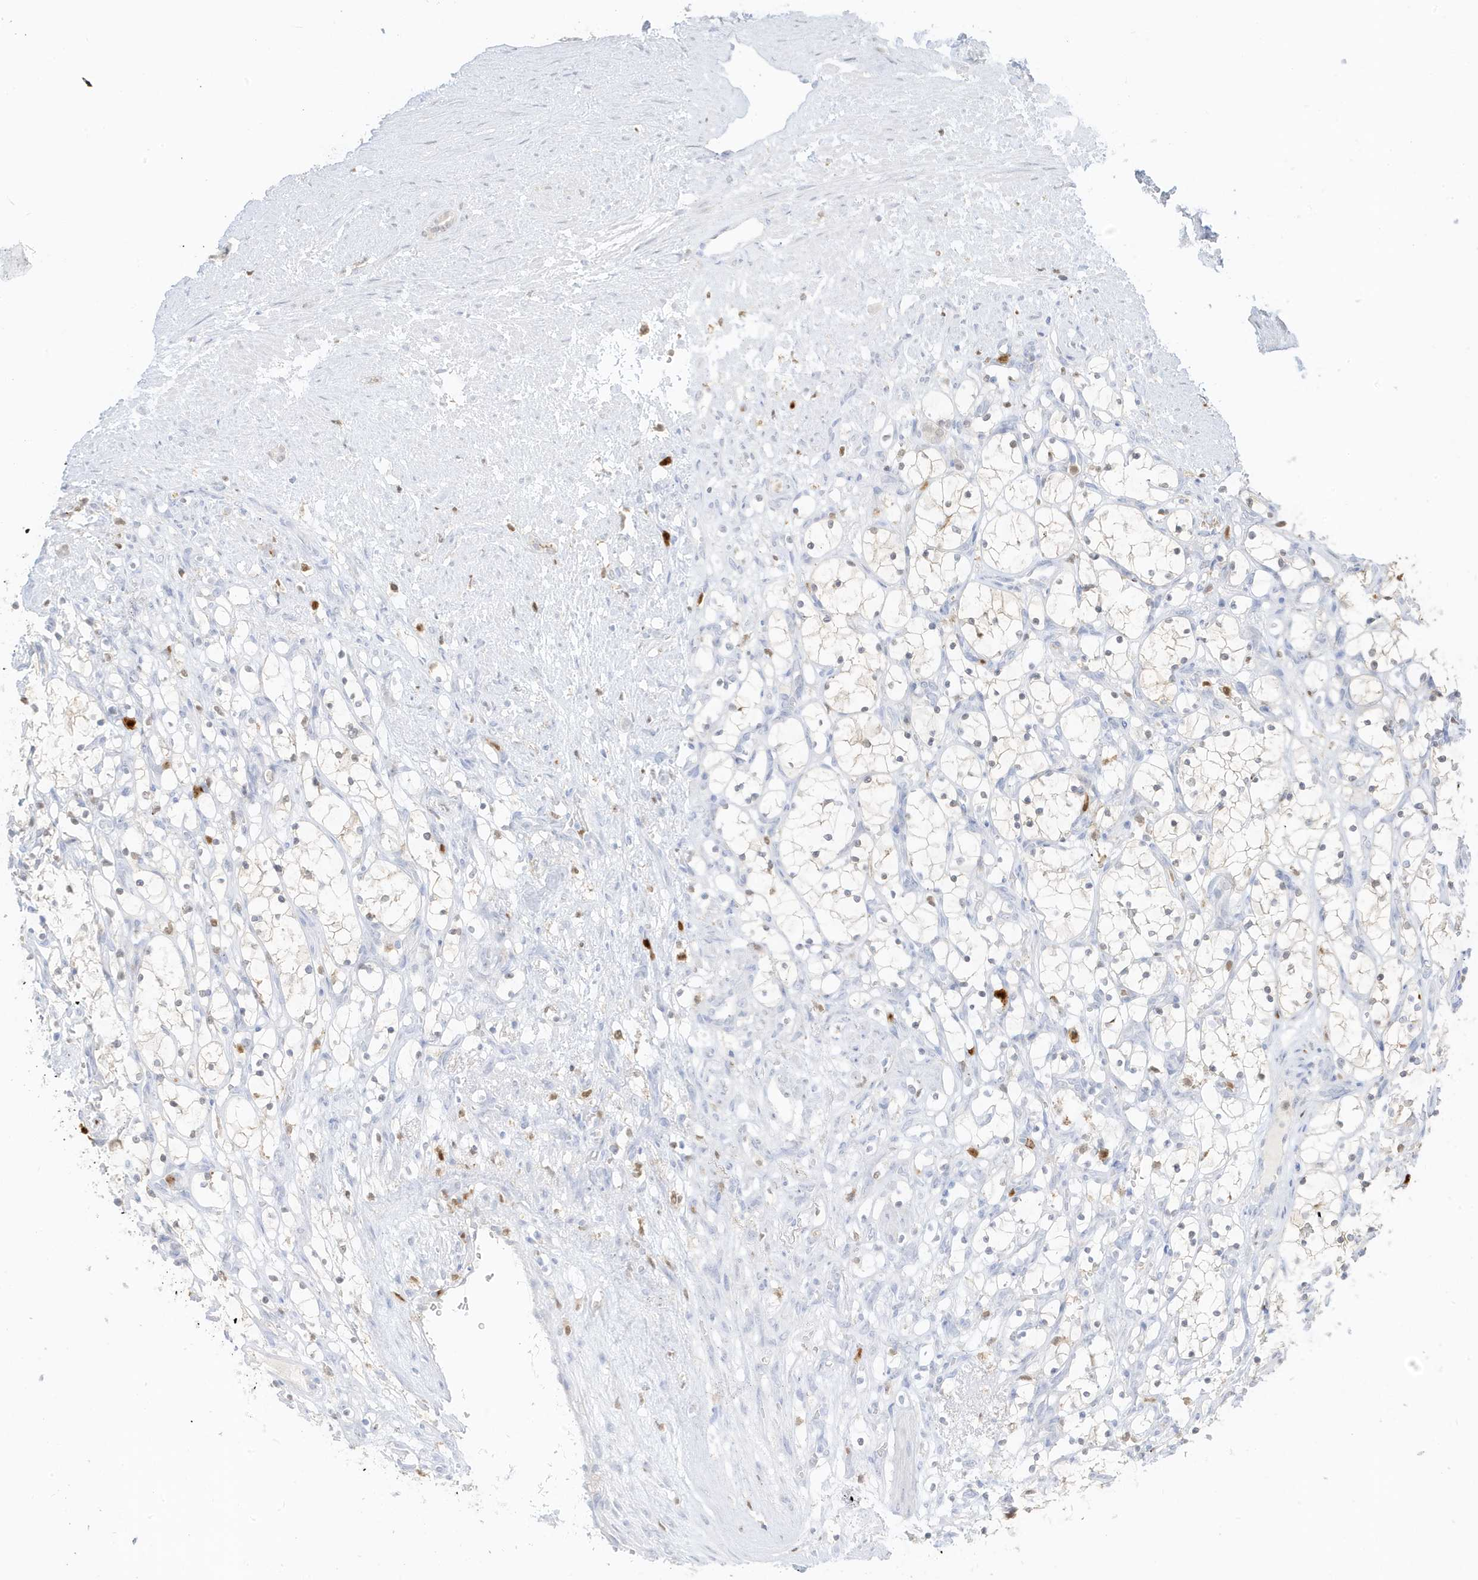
{"staining": {"intensity": "negative", "quantity": "none", "location": "none"}, "tissue": "renal cancer", "cell_type": "Tumor cells", "image_type": "cancer", "snomed": [{"axis": "morphology", "description": "Adenocarcinoma, NOS"}, {"axis": "topography", "description": "Kidney"}], "caption": "The micrograph shows no significant staining in tumor cells of renal adenocarcinoma. Brightfield microscopy of immunohistochemistry (IHC) stained with DAB (brown) and hematoxylin (blue), captured at high magnification.", "gene": "GCA", "patient": {"sex": "female", "age": 69}}